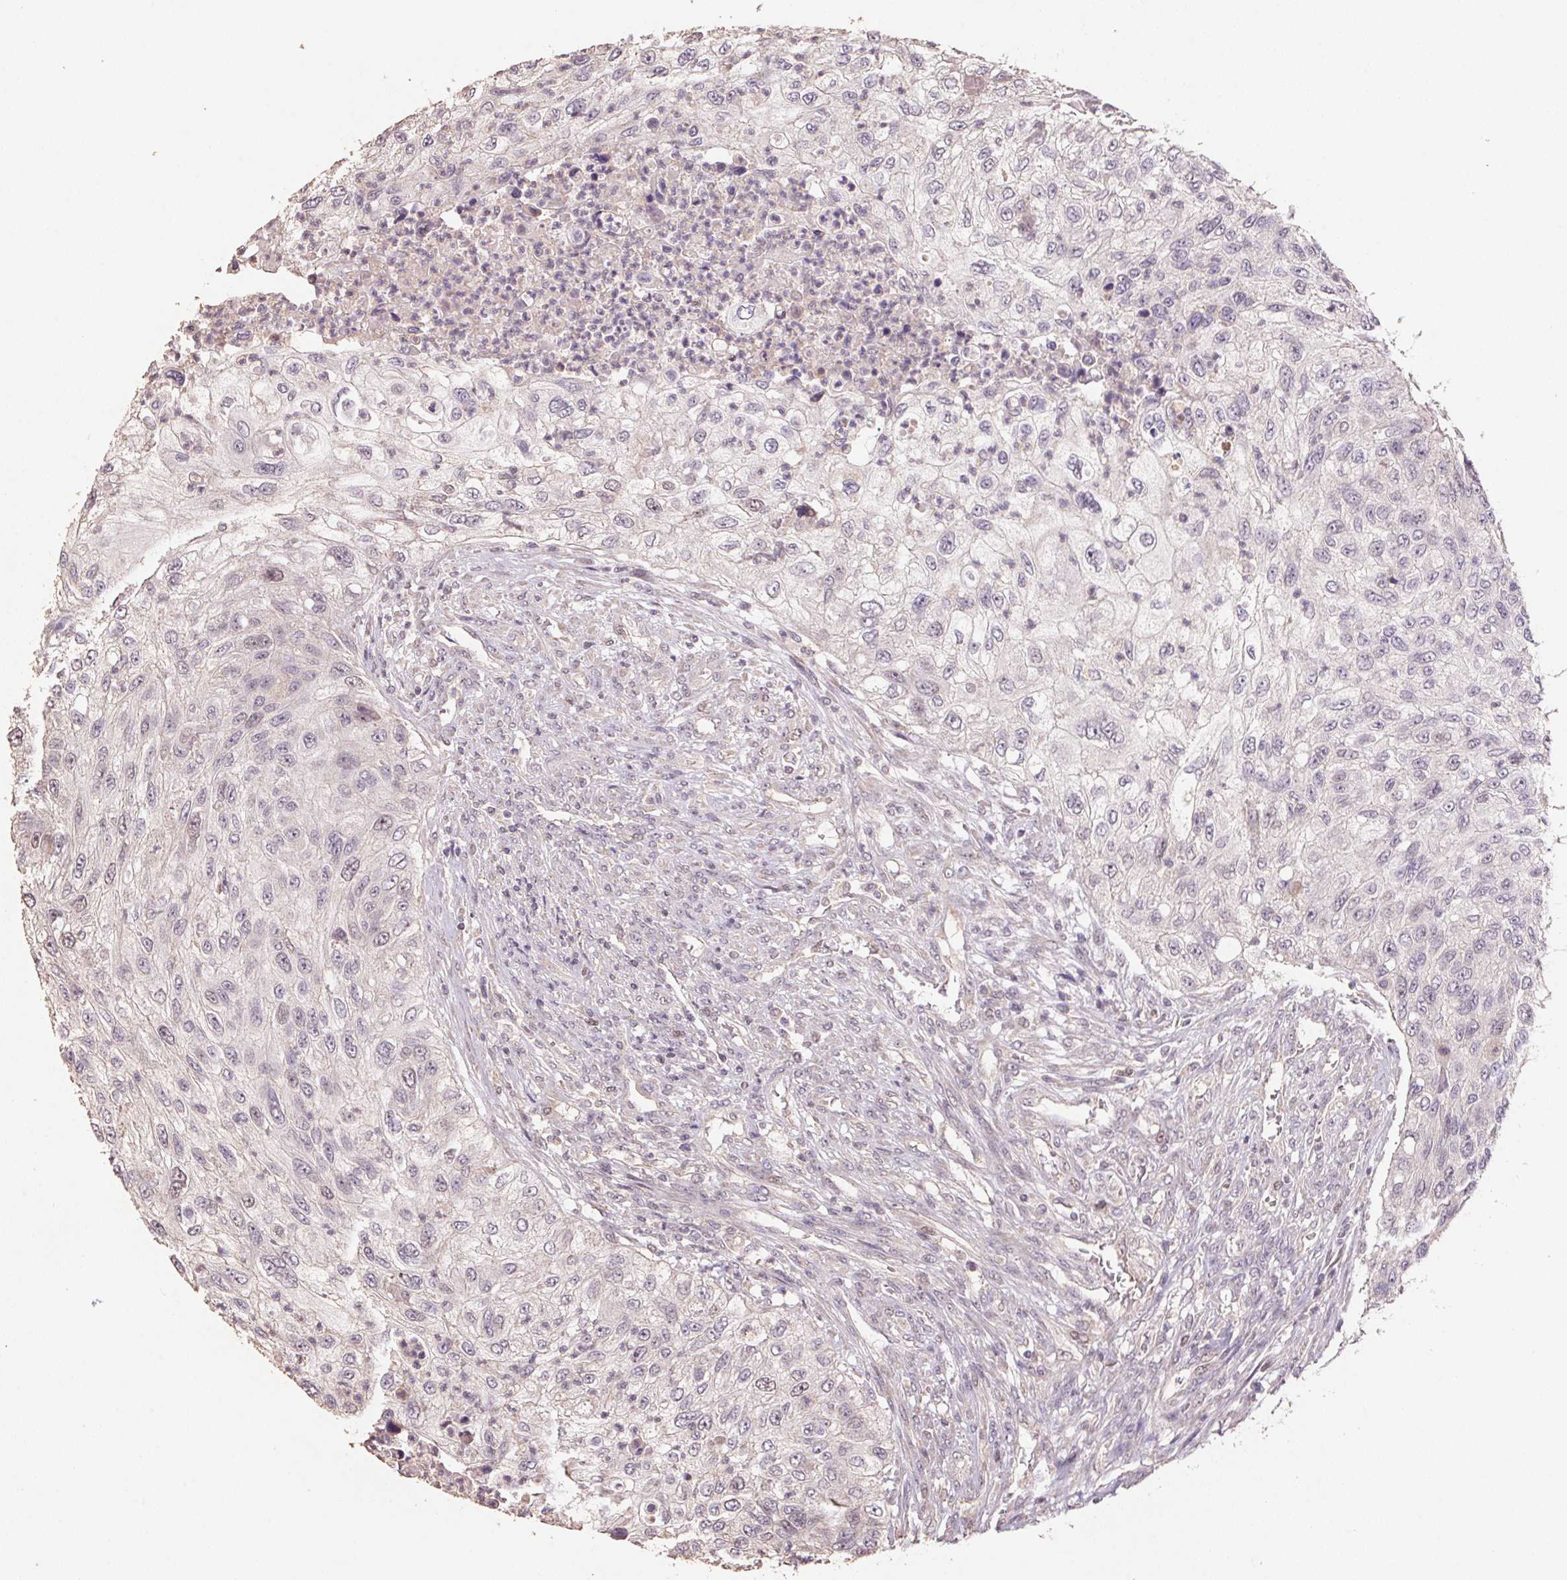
{"staining": {"intensity": "negative", "quantity": "none", "location": "none"}, "tissue": "urothelial cancer", "cell_type": "Tumor cells", "image_type": "cancer", "snomed": [{"axis": "morphology", "description": "Urothelial carcinoma, High grade"}, {"axis": "topography", "description": "Urinary bladder"}], "caption": "This is a image of immunohistochemistry staining of high-grade urothelial carcinoma, which shows no expression in tumor cells. Nuclei are stained in blue.", "gene": "CENPF", "patient": {"sex": "female", "age": 60}}